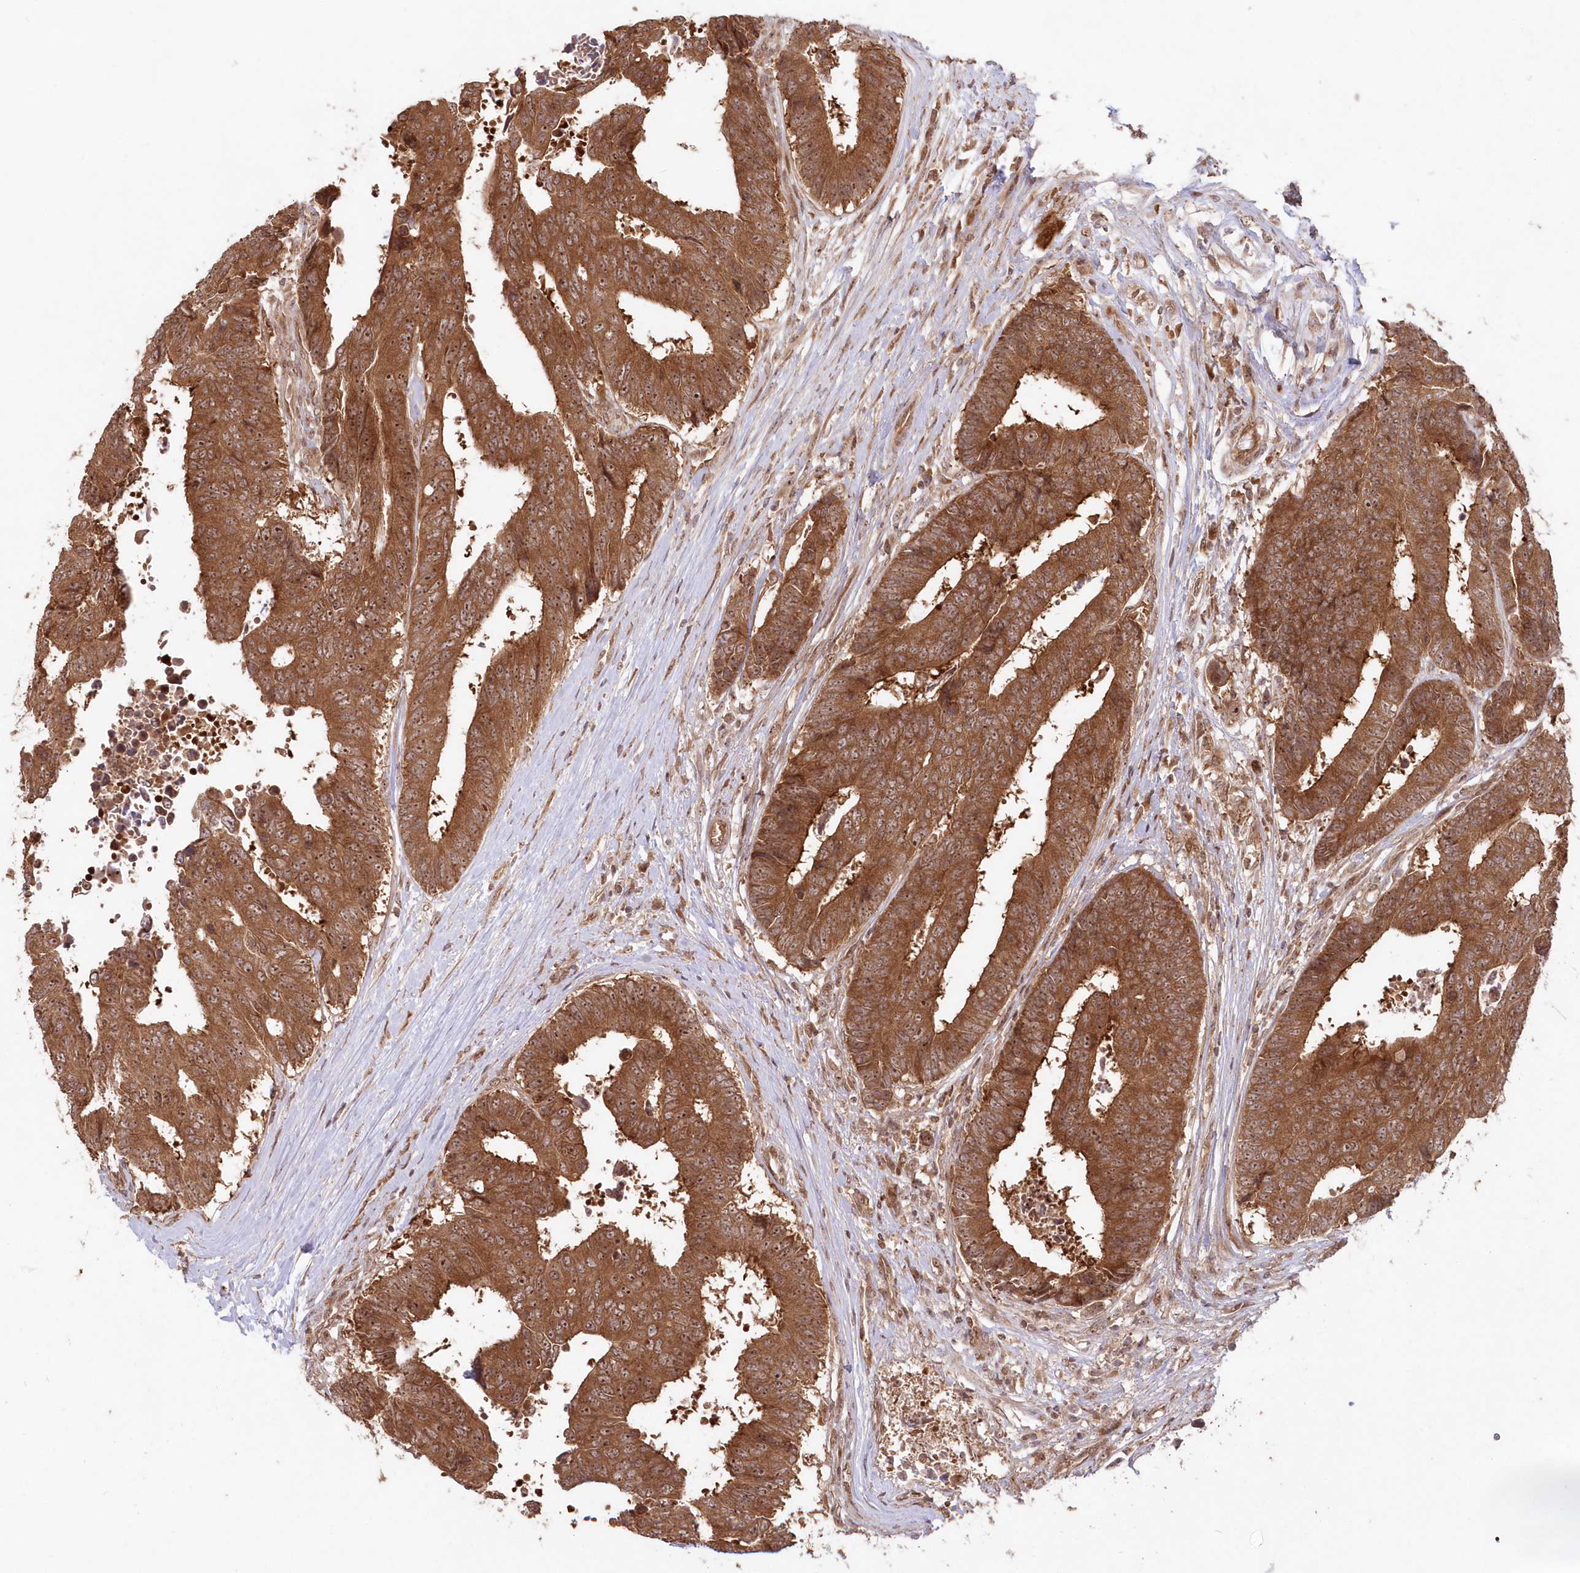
{"staining": {"intensity": "moderate", "quantity": ">75%", "location": "cytoplasmic/membranous,nuclear"}, "tissue": "colorectal cancer", "cell_type": "Tumor cells", "image_type": "cancer", "snomed": [{"axis": "morphology", "description": "Adenocarcinoma, NOS"}, {"axis": "topography", "description": "Rectum"}], "caption": "IHC of colorectal adenocarcinoma shows medium levels of moderate cytoplasmic/membranous and nuclear expression in about >75% of tumor cells.", "gene": "SERINC1", "patient": {"sex": "male", "age": 84}}